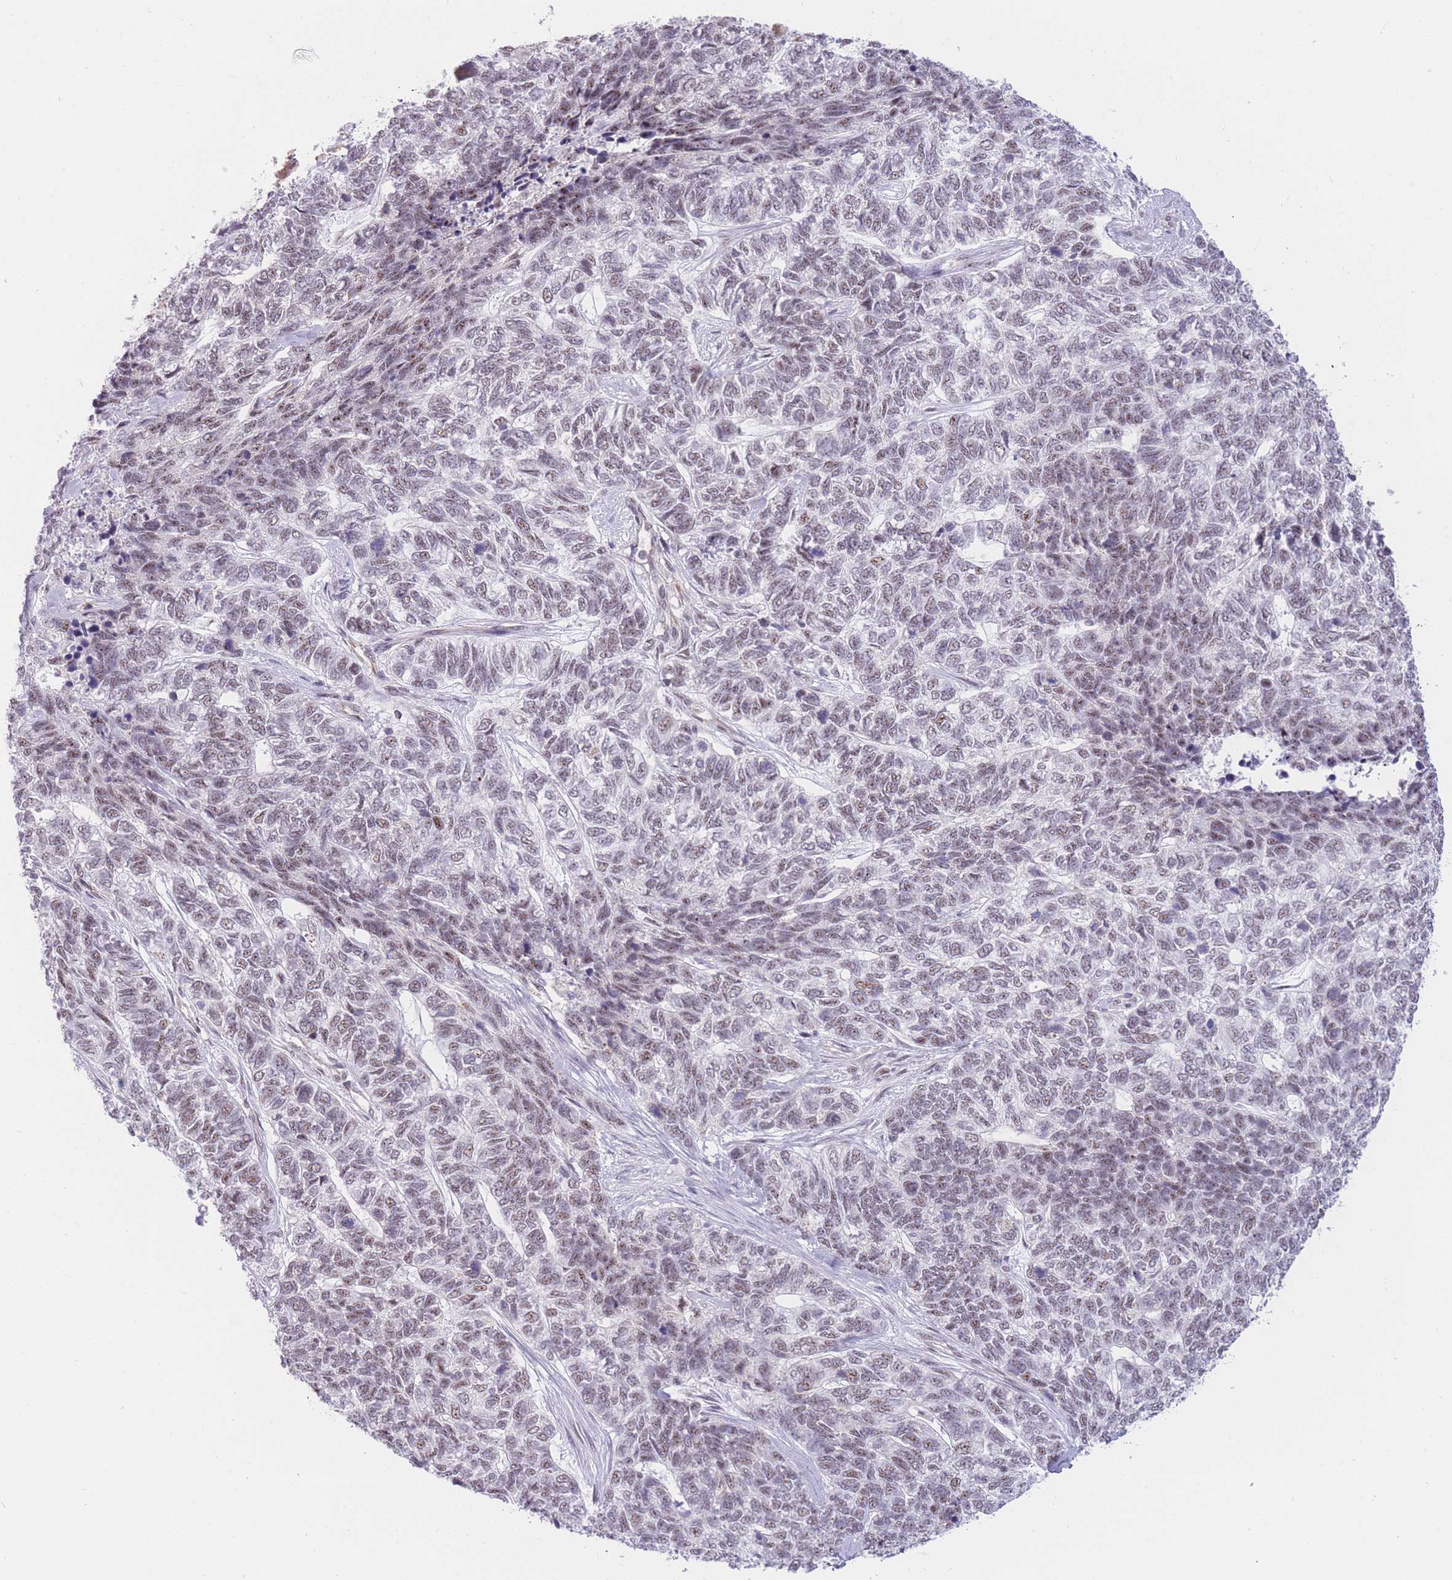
{"staining": {"intensity": "weak", "quantity": "<25%", "location": "nuclear"}, "tissue": "skin cancer", "cell_type": "Tumor cells", "image_type": "cancer", "snomed": [{"axis": "morphology", "description": "Basal cell carcinoma"}, {"axis": "topography", "description": "Skin"}], "caption": "High power microscopy micrograph of an immunohistochemistry micrograph of basal cell carcinoma (skin), revealing no significant expression in tumor cells.", "gene": "CYP2B6", "patient": {"sex": "female", "age": 65}}